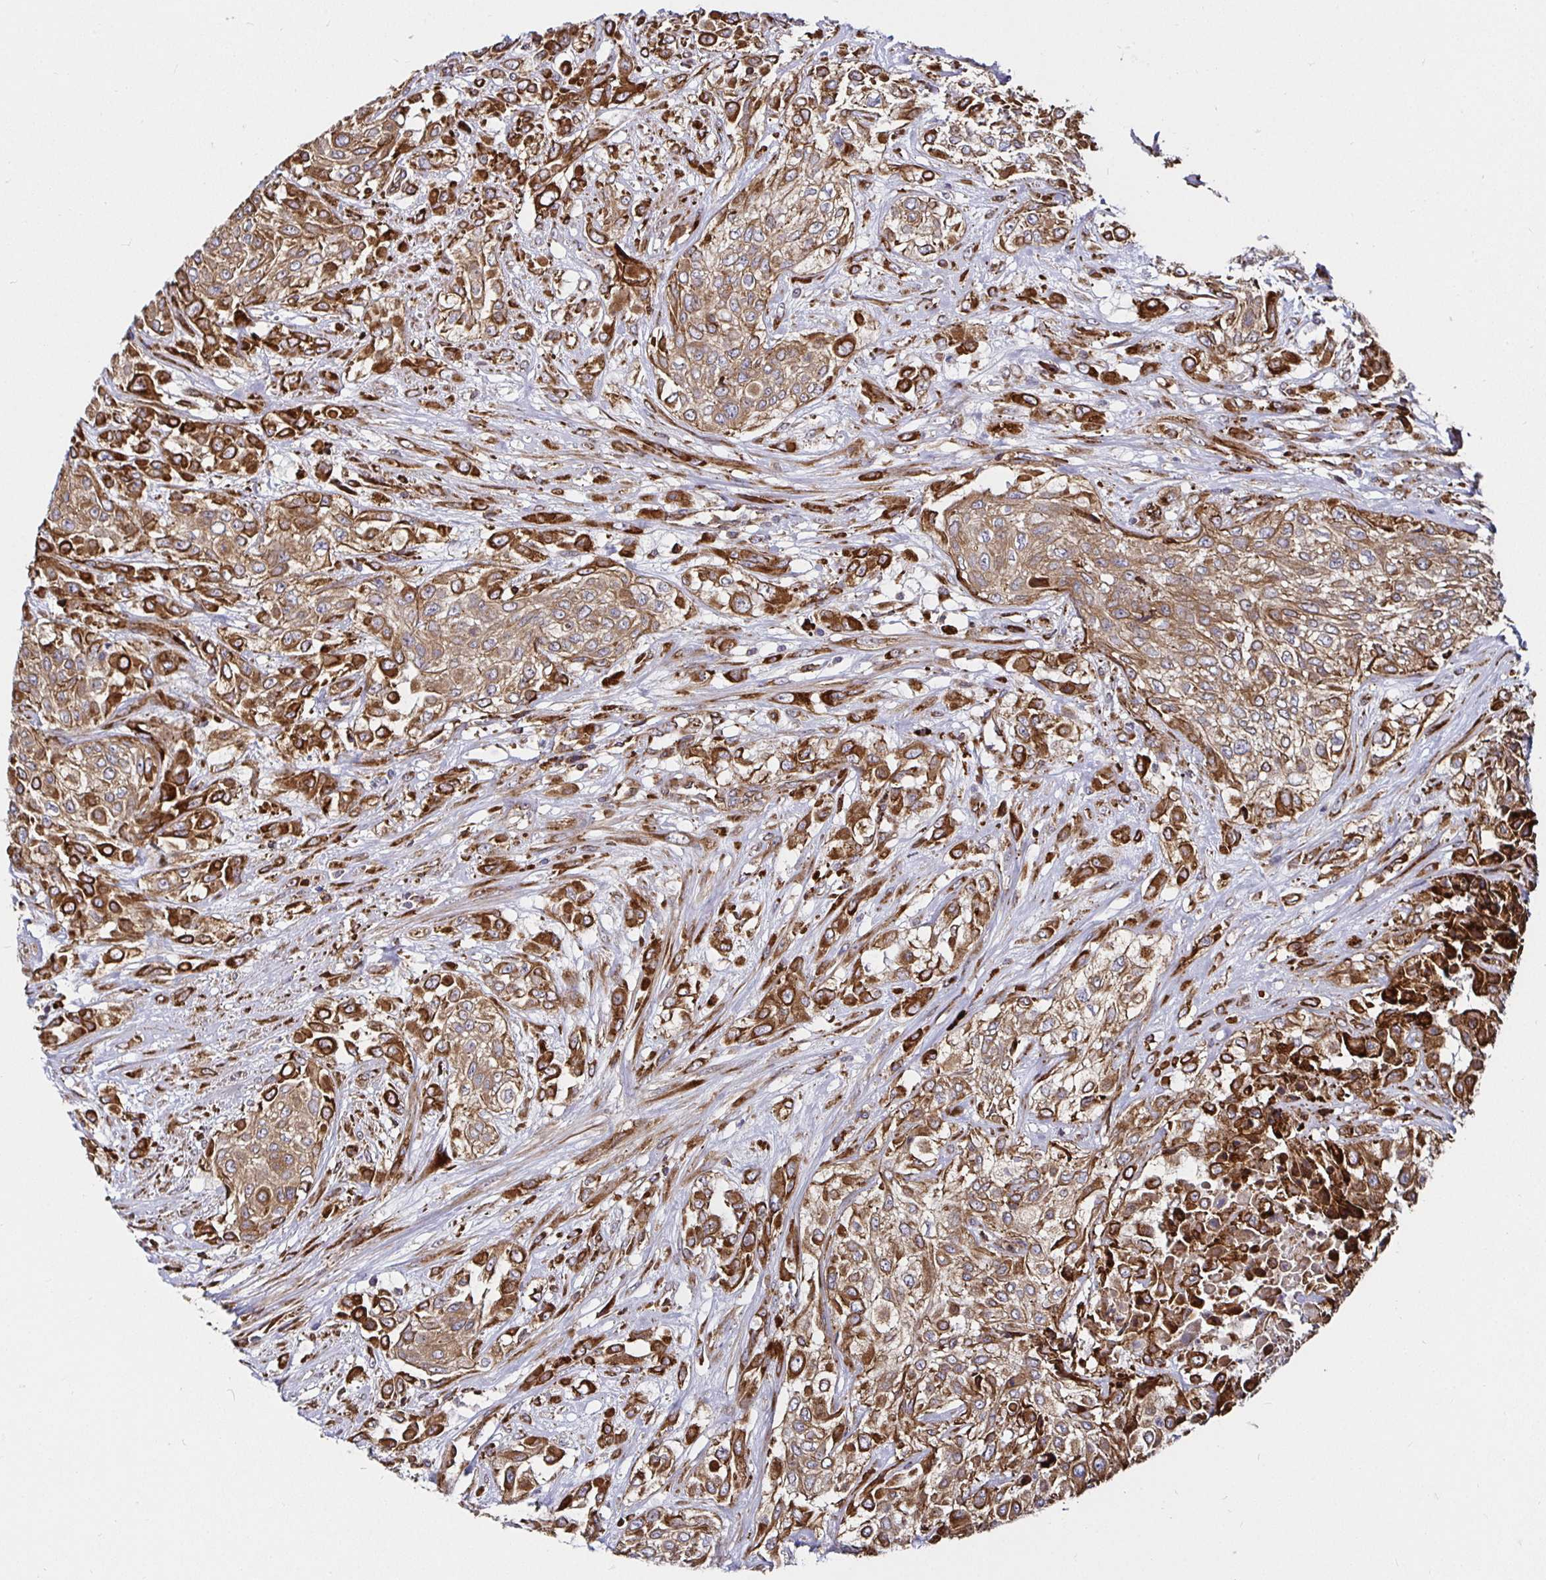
{"staining": {"intensity": "moderate", "quantity": ">75%", "location": "cytoplasmic/membranous"}, "tissue": "urothelial cancer", "cell_type": "Tumor cells", "image_type": "cancer", "snomed": [{"axis": "morphology", "description": "Urothelial carcinoma, High grade"}, {"axis": "topography", "description": "Urinary bladder"}], "caption": "Tumor cells show medium levels of moderate cytoplasmic/membranous staining in approximately >75% of cells in human urothelial carcinoma (high-grade).", "gene": "SMYD3", "patient": {"sex": "male", "age": 57}}